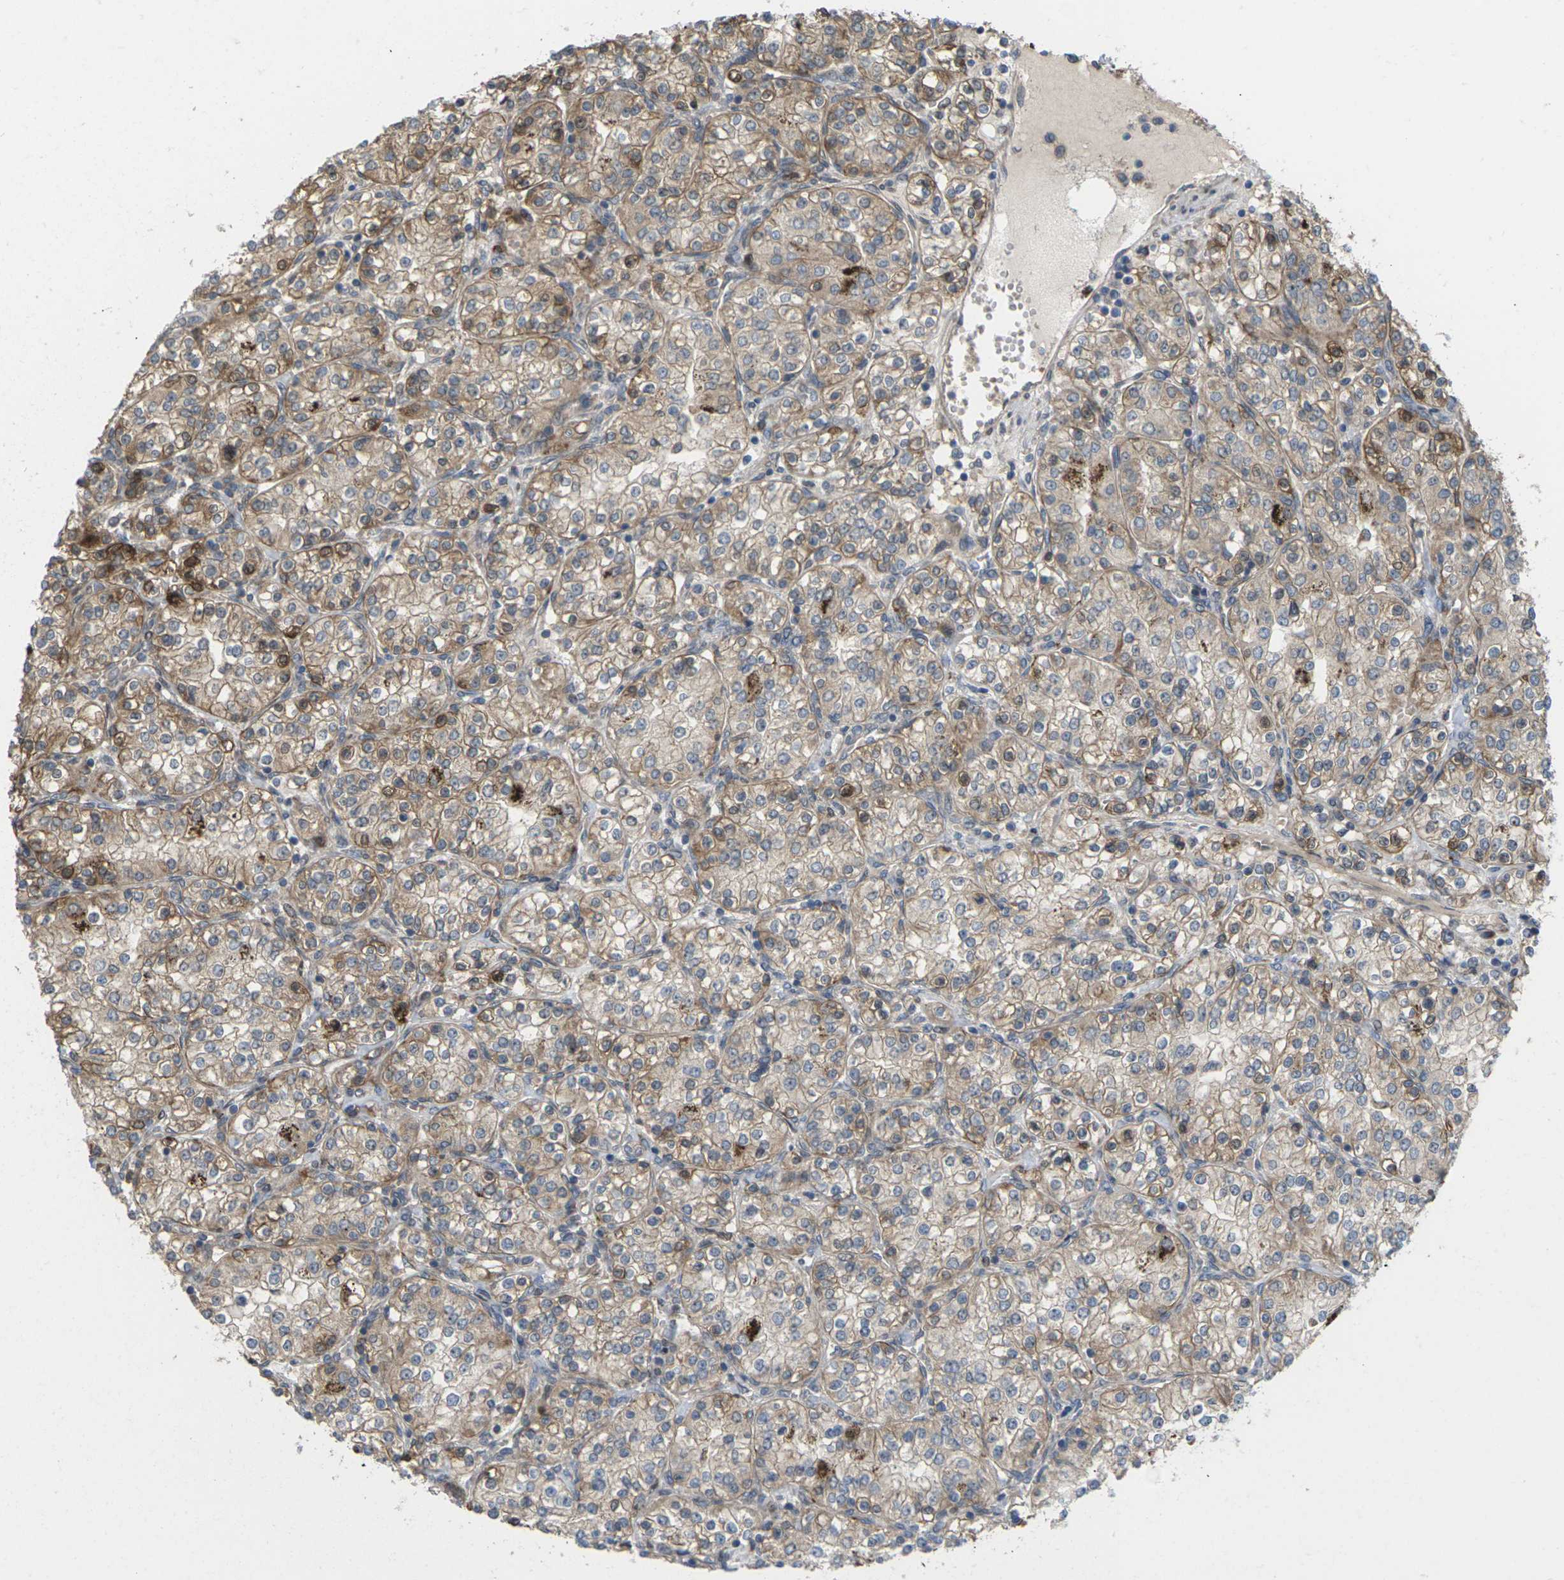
{"staining": {"intensity": "moderate", "quantity": ">75%", "location": "cytoplasmic/membranous"}, "tissue": "renal cancer", "cell_type": "Tumor cells", "image_type": "cancer", "snomed": [{"axis": "morphology", "description": "Adenocarcinoma, NOS"}, {"axis": "topography", "description": "Kidney"}], "caption": "Moderate cytoplasmic/membranous staining is appreciated in about >75% of tumor cells in renal adenocarcinoma.", "gene": "ROBO1", "patient": {"sex": "male", "age": 77}}